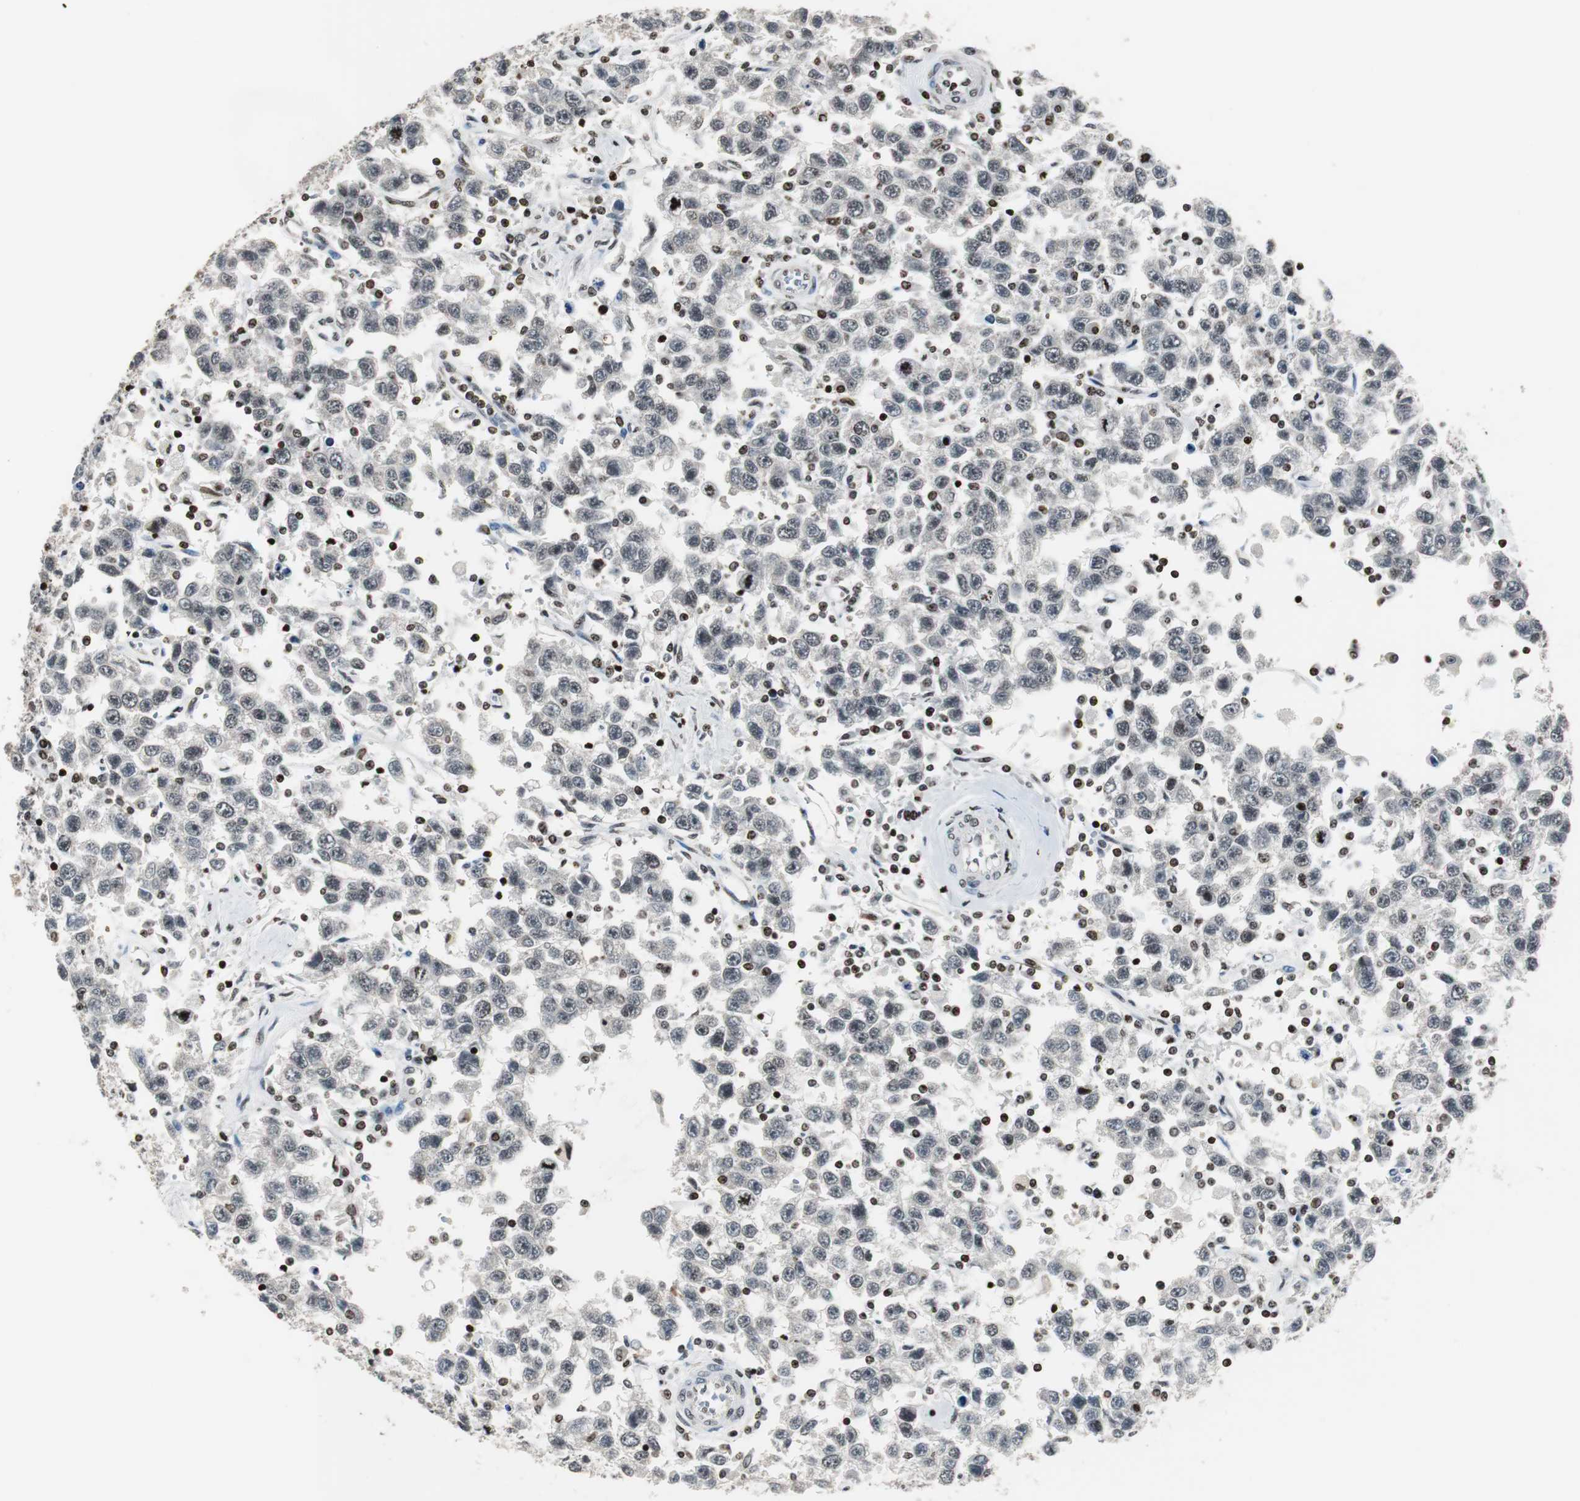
{"staining": {"intensity": "negative", "quantity": "none", "location": "none"}, "tissue": "testis cancer", "cell_type": "Tumor cells", "image_type": "cancer", "snomed": [{"axis": "morphology", "description": "Seminoma, NOS"}, {"axis": "topography", "description": "Testis"}], "caption": "Immunohistochemistry (IHC) of human testis cancer (seminoma) exhibits no expression in tumor cells.", "gene": "PAXIP1", "patient": {"sex": "male", "age": 41}}